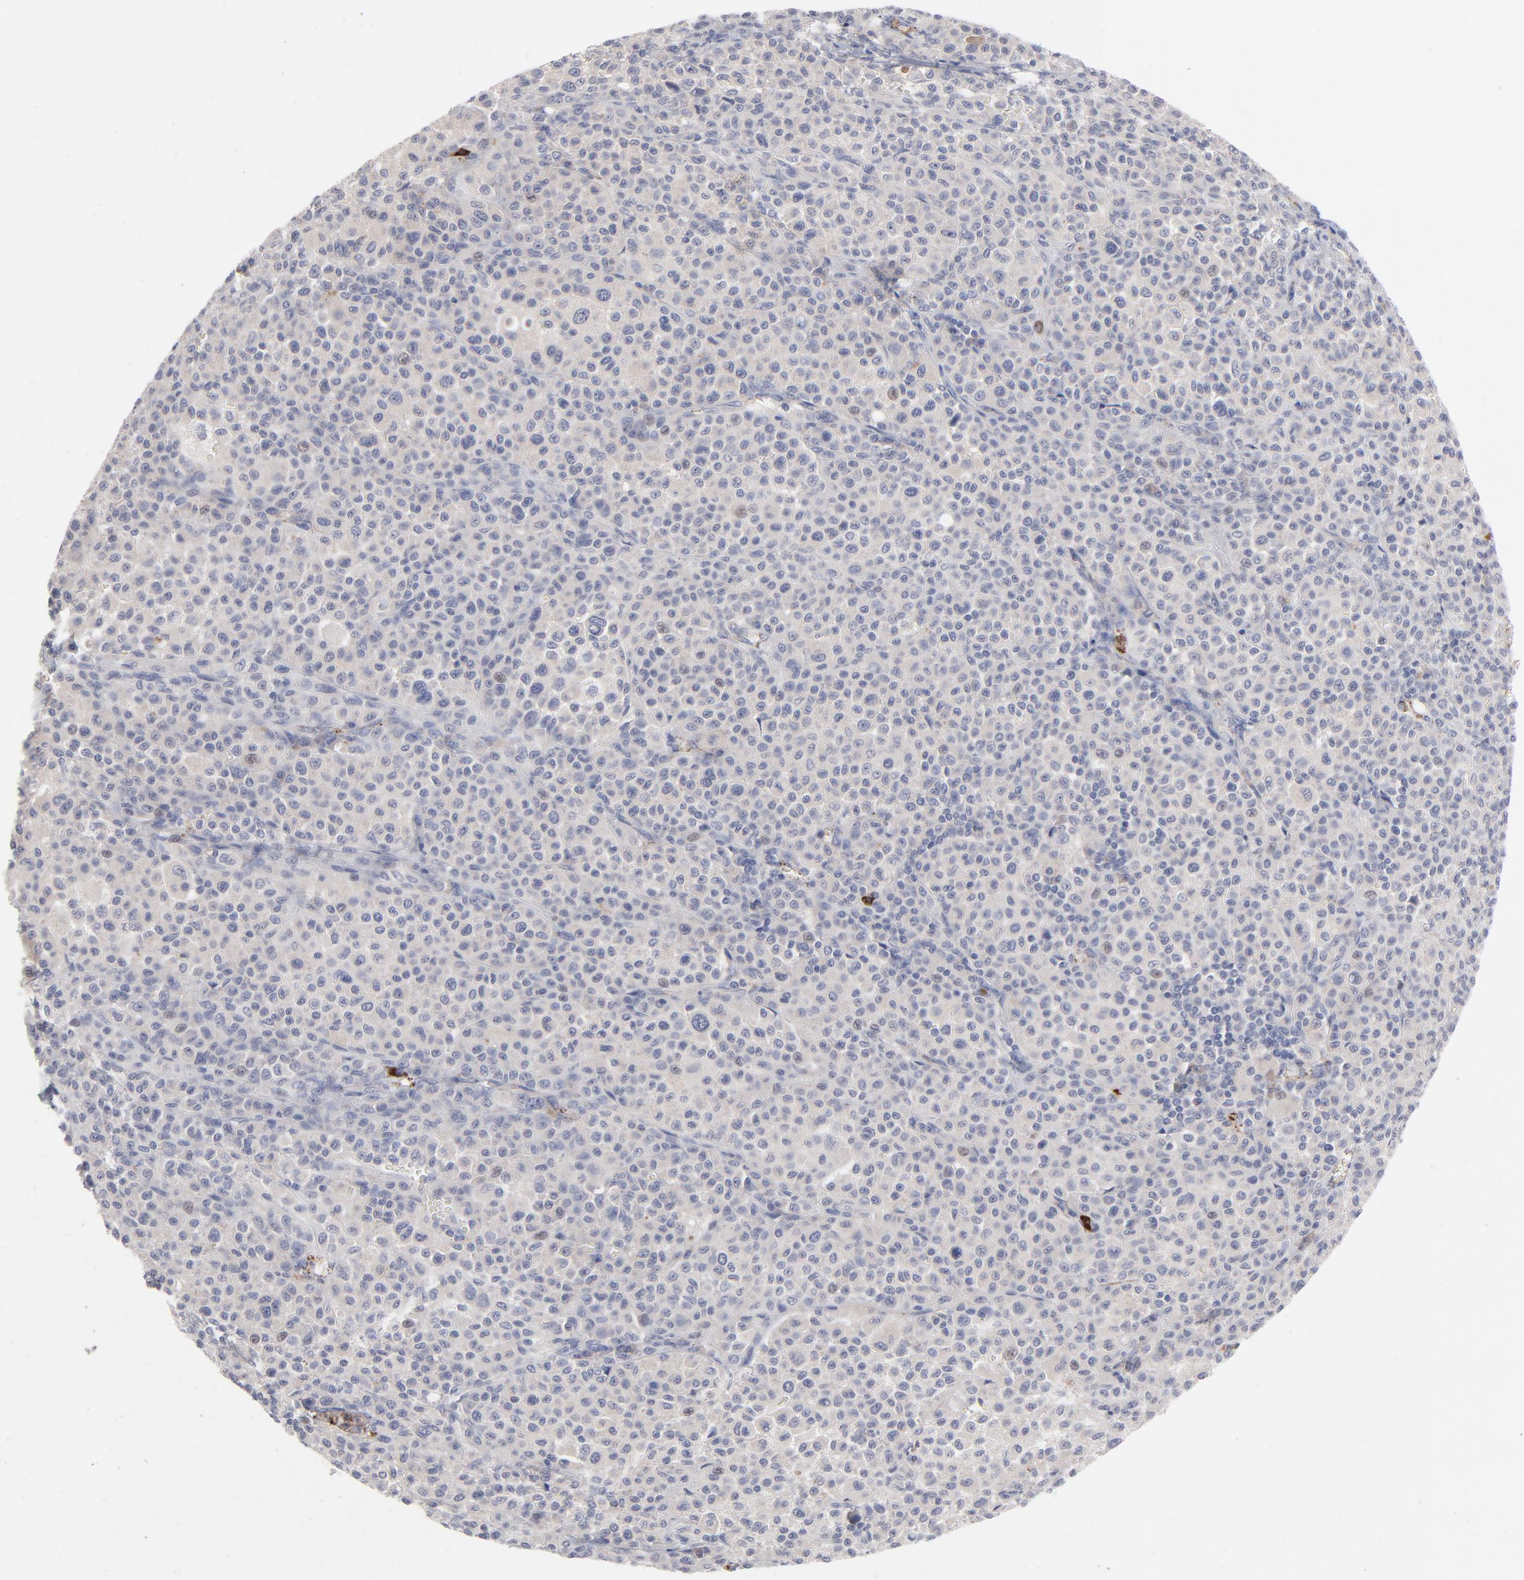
{"staining": {"intensity": "negative", "quantity": "none", "location": "none"}, "tissue": "melanoma", "cell_type": "Tumor cells", "image_type": "cancer", "snomed": [{"axis": "morphology", "description": "Malignant melanoma, Metastatic site"}, {"axis": "topography", "description": "Skin"}], "caption": "The histopathology image exhibits no significant staining in tumor cells of malignant melanoma (metastatic site).", "gene": "CCR3", "patient": {"sex": "female", "age": 74}}